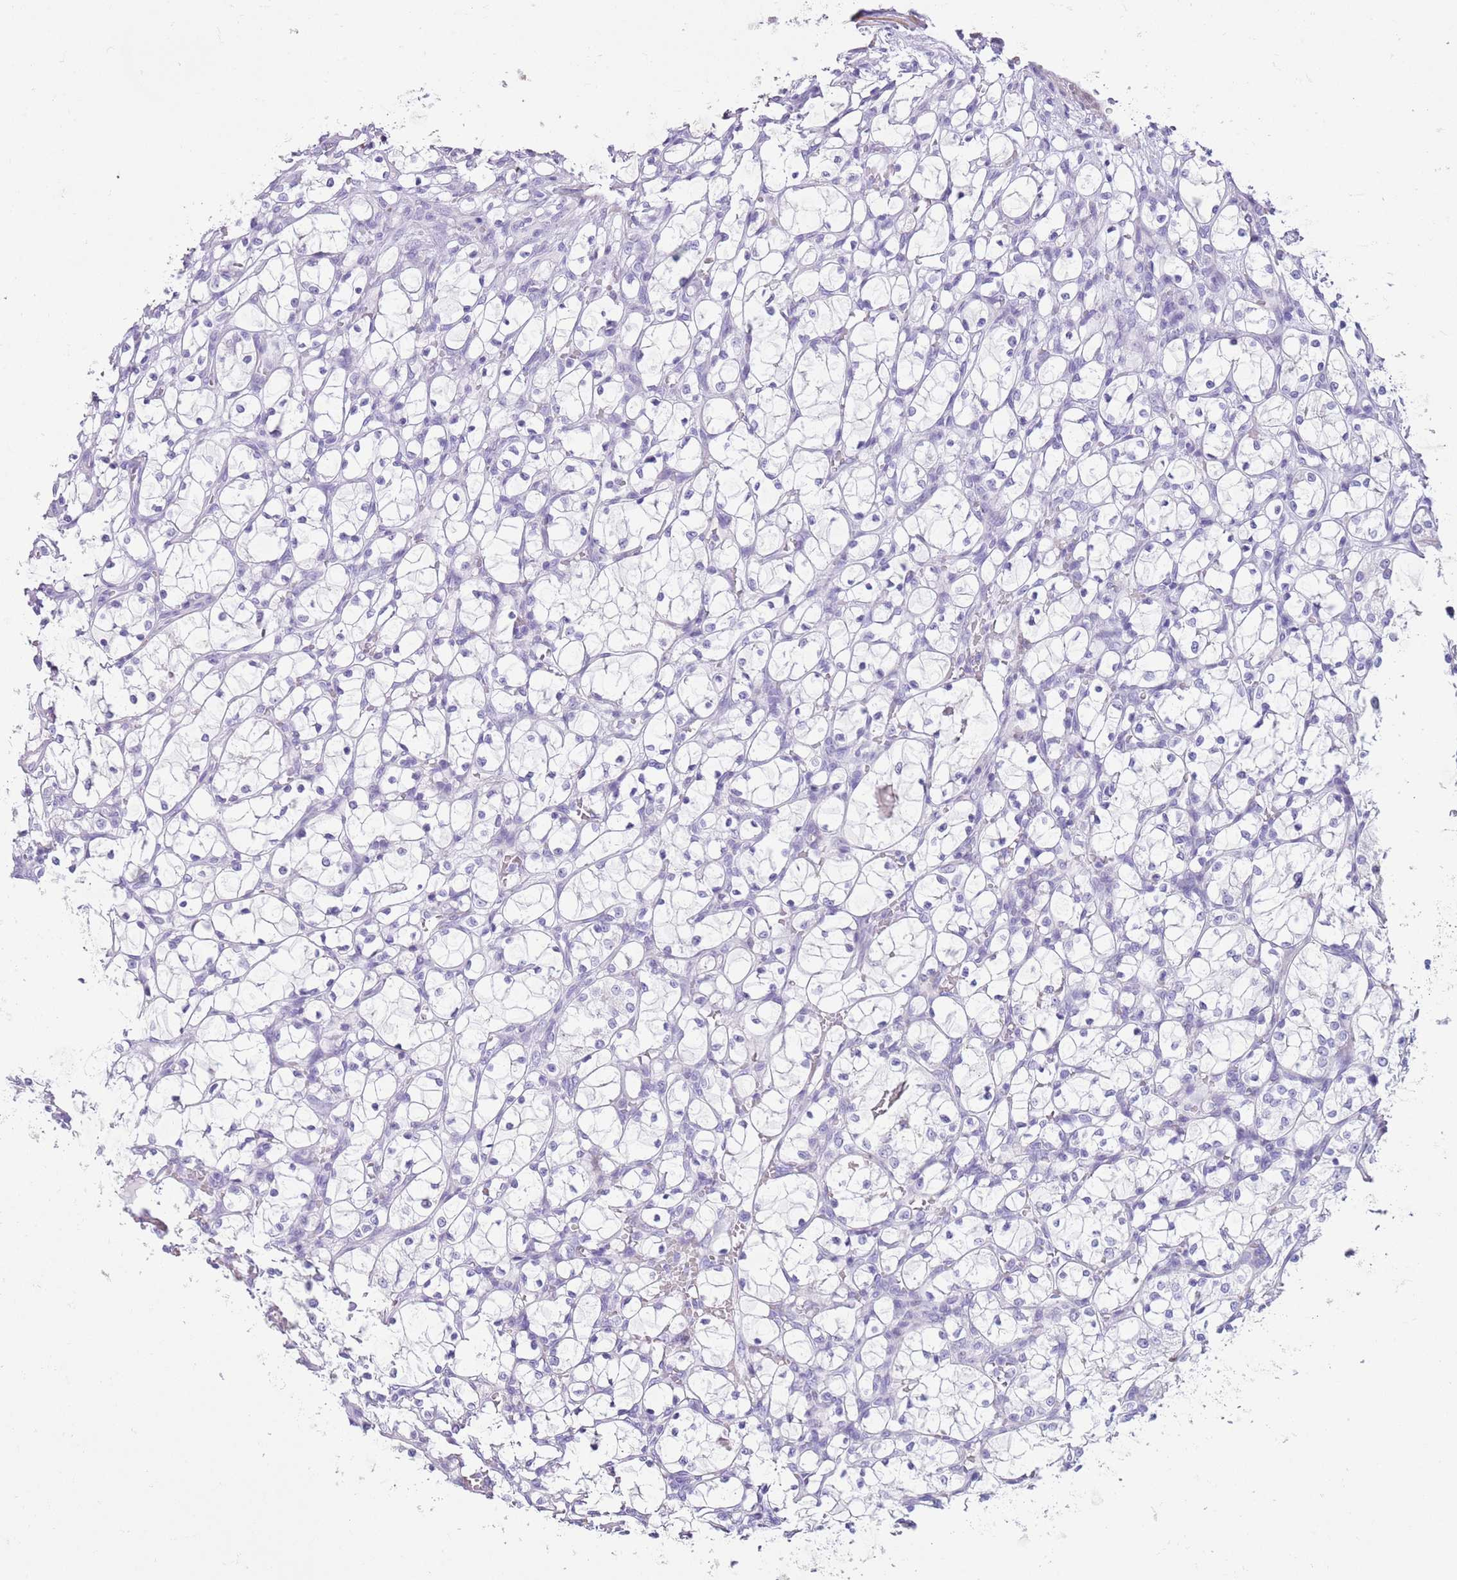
{"staining": {"intensity": "negative", "quantity": "none", "location": "none"}, "tissue": "renal cancer", "cell_type": "Tumor cells", "image_type": "cancer", "snomed": [{"axis": "morphology", "description": "Adenocarcinoma, NOS"}, {"axis": "topography", "description": "Kidney"}], "caption": "There is no significant expression in tumor cells of renal cancer.", "gene": "SLC7A14", "patient": {"sex": "female", "age": 69}}